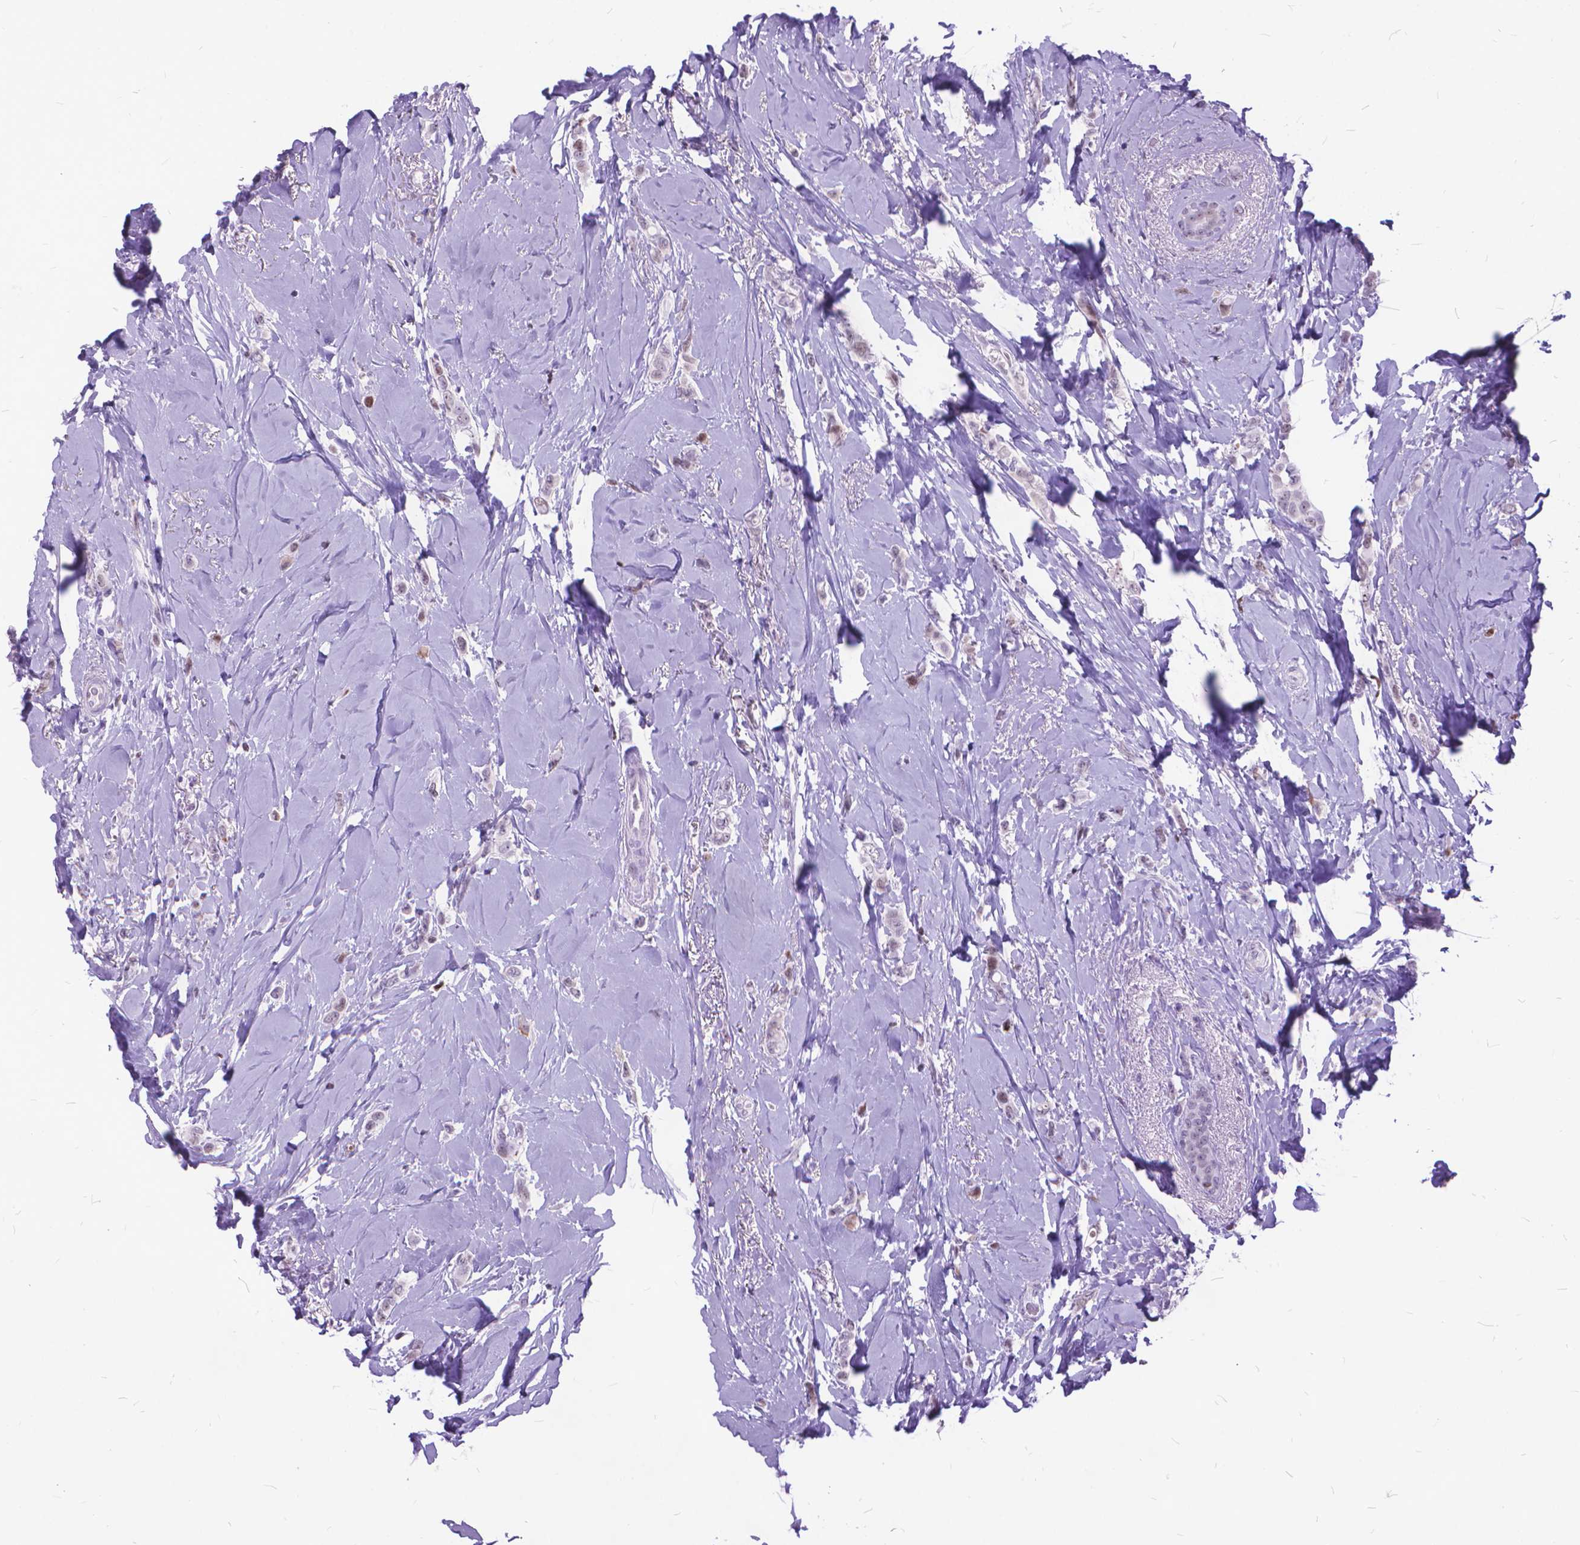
{"staining": {"intensity": "moderate", "quantity": "<25%", "location": "cytoplasmic/membranous,nuclear"}, "tissue": "breast cancer", "cell_type": "Tumor cells", "image_type": "cancer", "snomed": [{"axis": "morphology", "description": "Lobular carcinoma"}, {"axis": "topography", "description": "Breast"}], "caption": "Immunohistochemical staining of breast lobular carcinoma shows low levels of moderate cytoplasmic/membranous and nuclear protein positivity in approximately <25% of tumor cells.", "gene": "POLE4", "patient": {"sex": "female", "age": 66}}